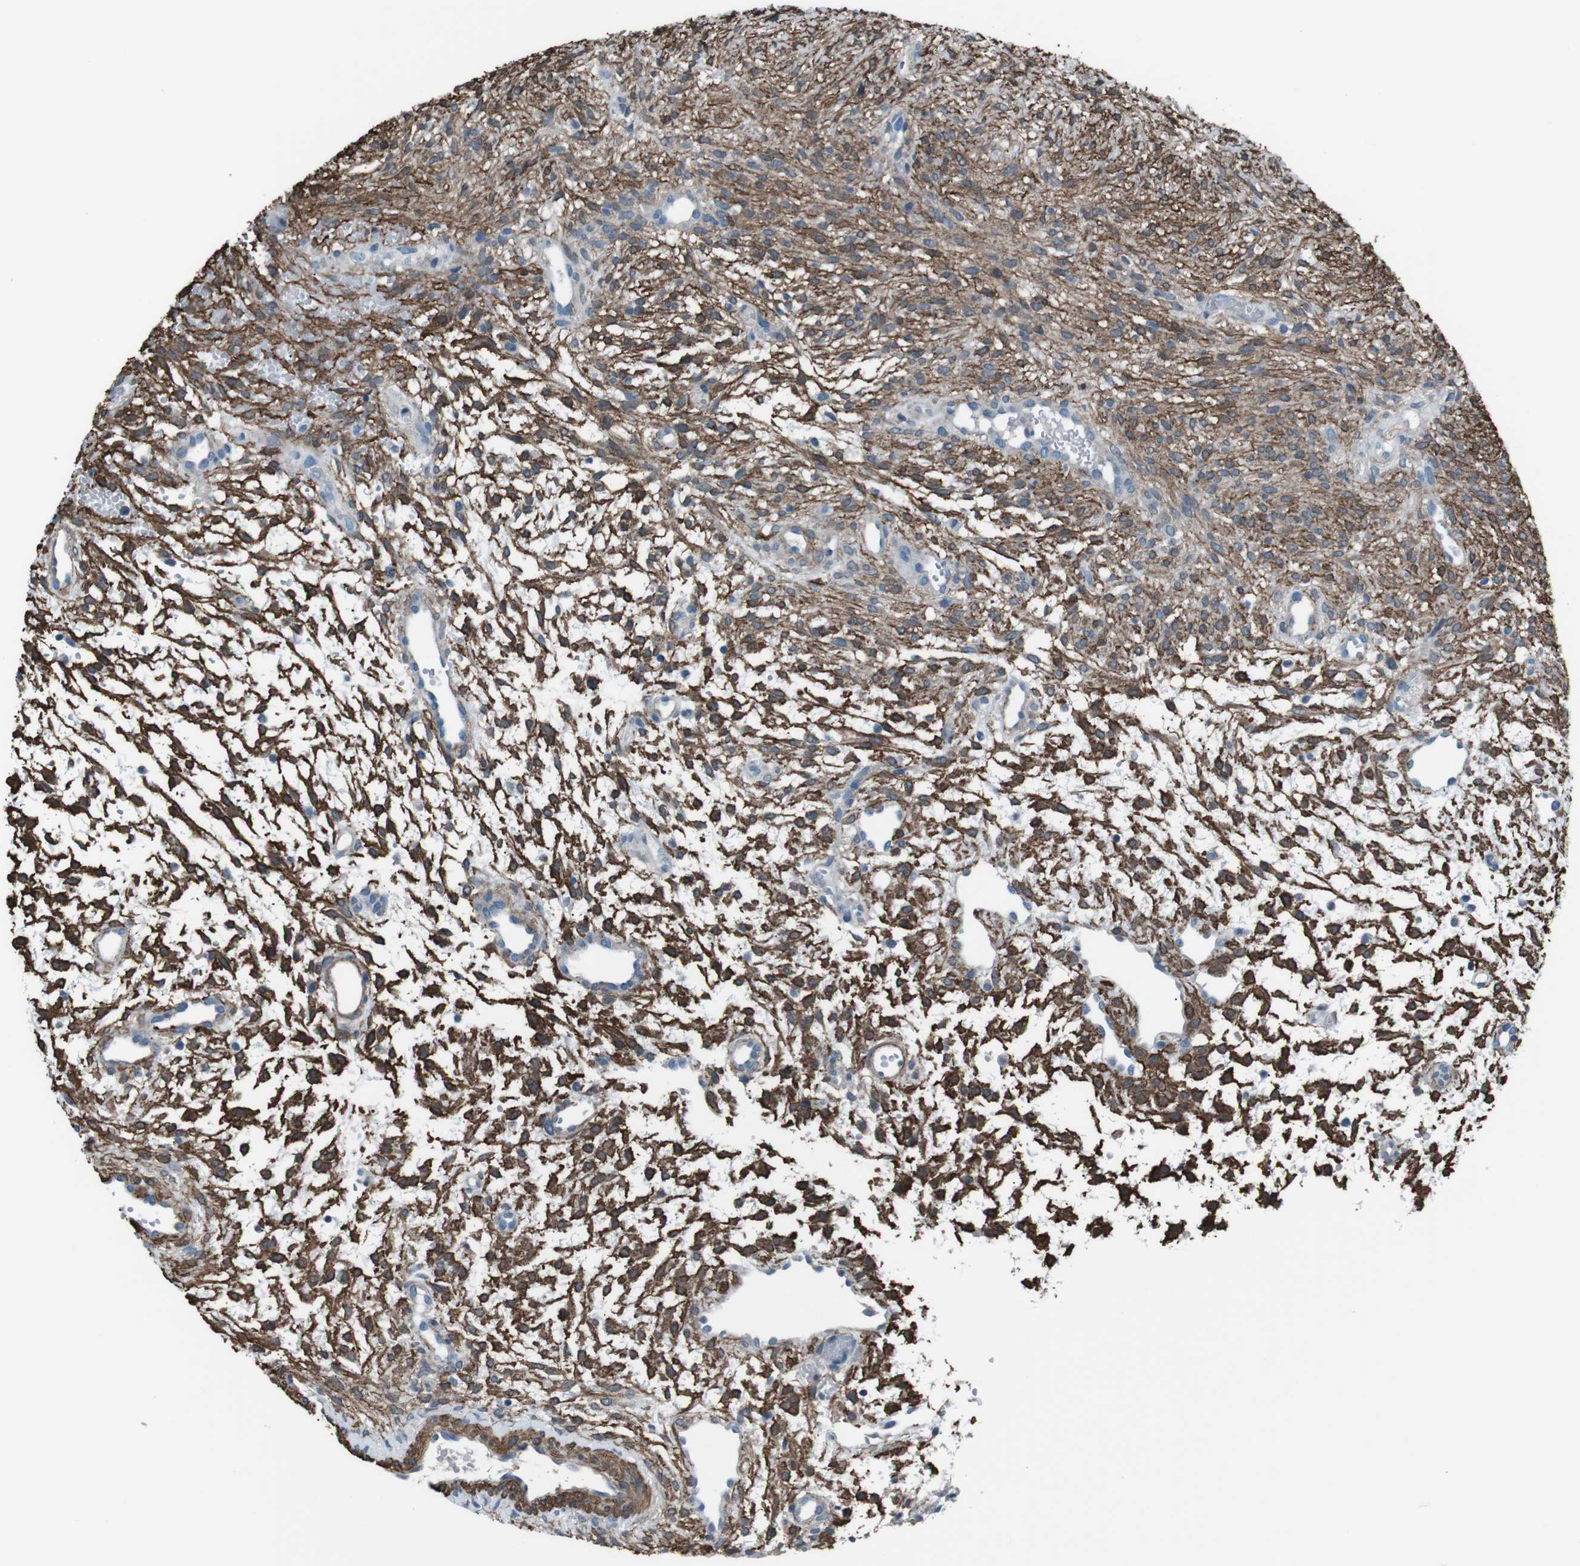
{"staining": {"intensity": "moderate", "quantity": "25%-75%", "location": "cytoplasmic/membranous"}, "tissue": "ovary", "cell_type": "Ovarian stroma cells", "image_type": "normal", "snomed": [{"axis": "morphology", "description": "Normal tissue, NOS"}, {"axis": "morphology", "description": "Cyst, NOS"}, {"axis": "topography", "description": "Ovary"}], "caption": "Immunohistochemistry (IHC) (DAB) staining of normal human ovary displays moderate cytoplasmic/membranous protein staining in approximately 25%-75% of ovarian stroma cells.", "gene": "PDLIM5", "patient": {"sex": "female", "age": 18}}